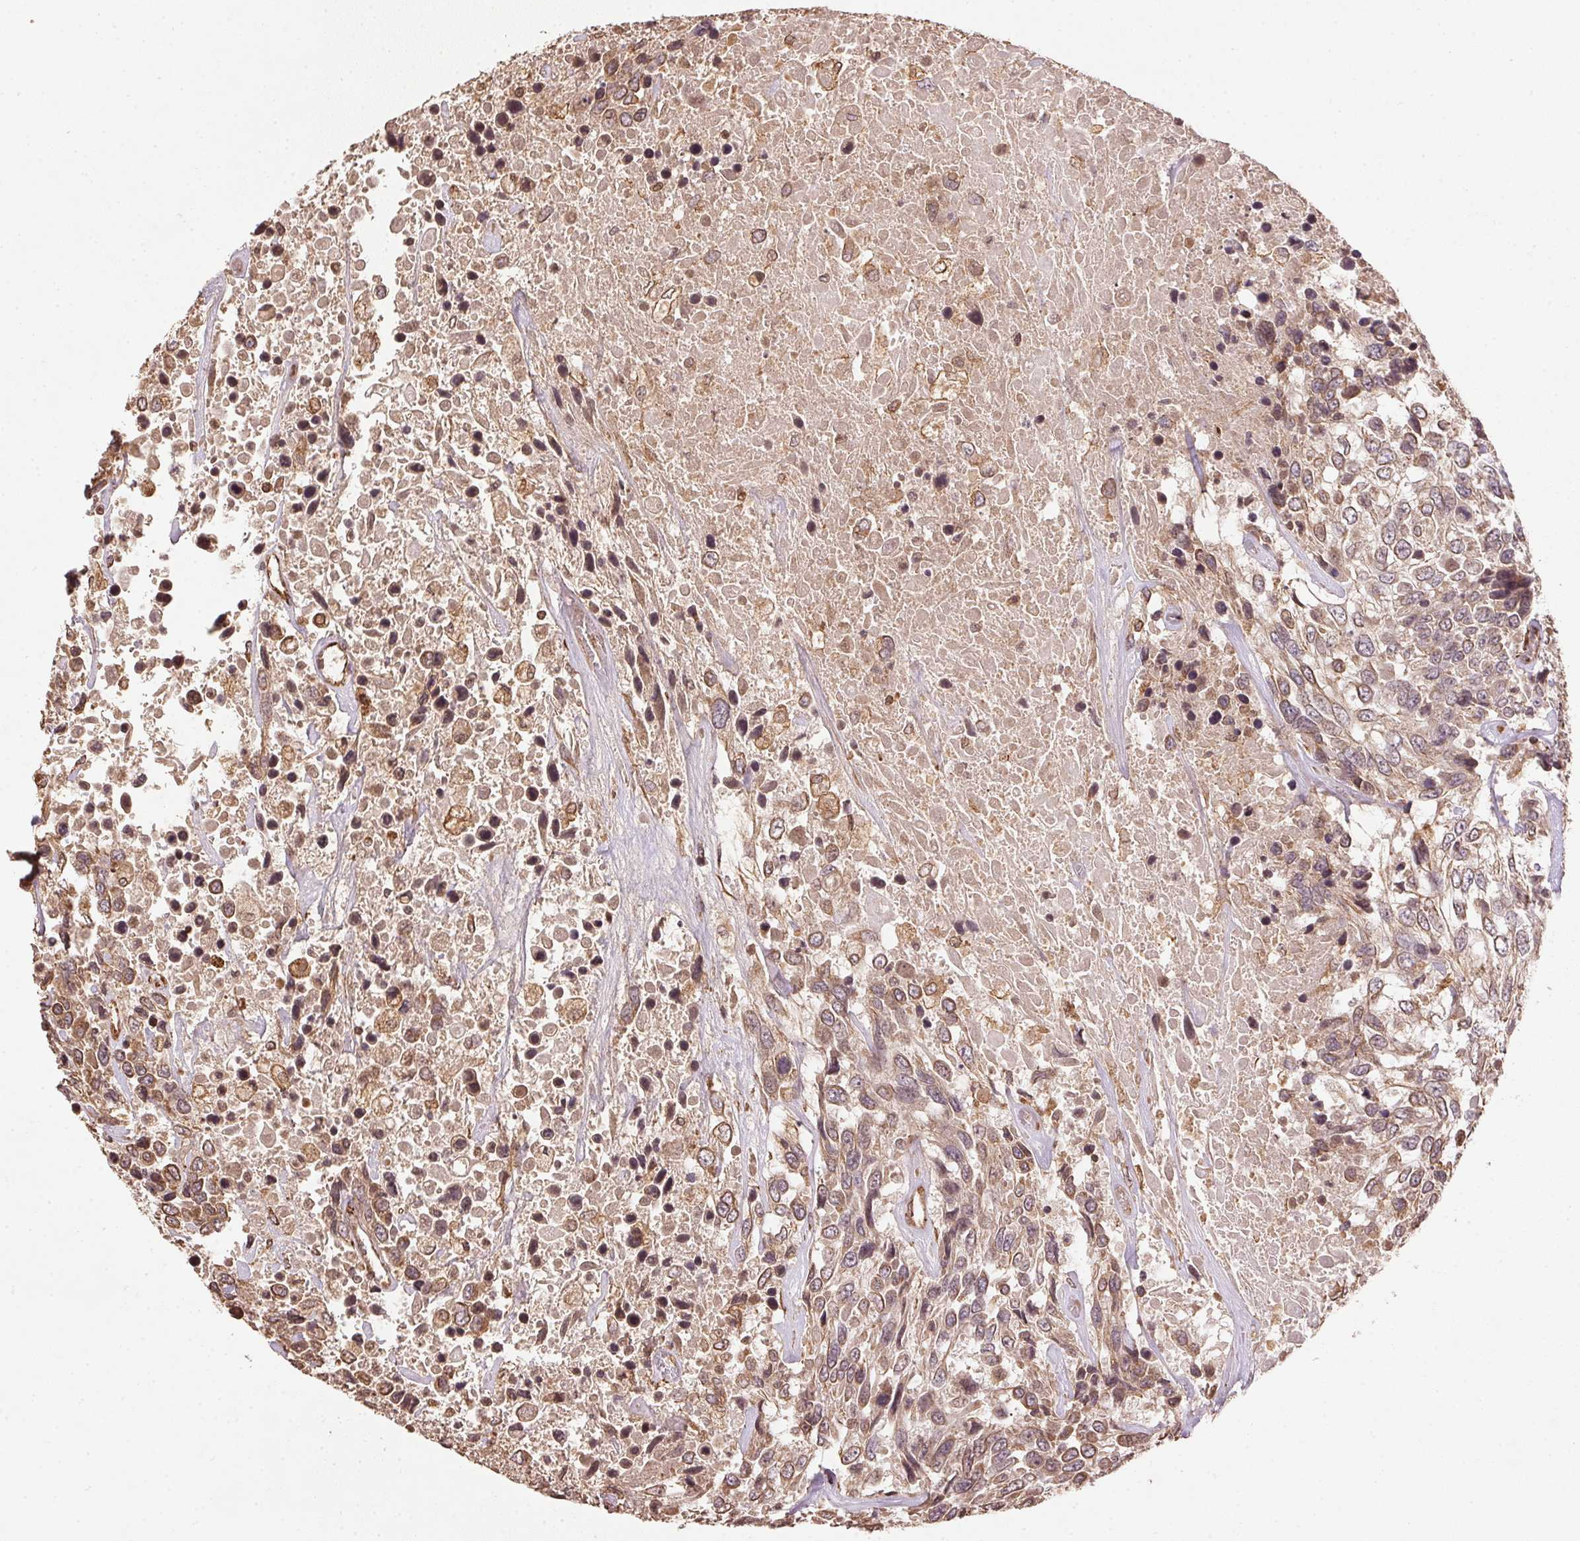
{"staining": {"intensity": "moderate", "quantity": ">75%", "location": "cytoplasmic/membranous"}, "tissue": "urothelial cancer", "cell_type": "Tumor cells", "image_type": "cancer", "snomed": [{"axis": "morphology", "description": "Urothelial carcinoma, High grade"}, {"axis": "topography", "description": "Urinary bladder"}], "caption": "Approximately >75% of tumor cells in human high-grade urothelial carcinoma demonstrate moderate cytoplasmic/membranous protein staining as visualized by brown immunohistochemical staining.", "gene": "SPRED2", "patient": {"sex": "female", "age": 70}}